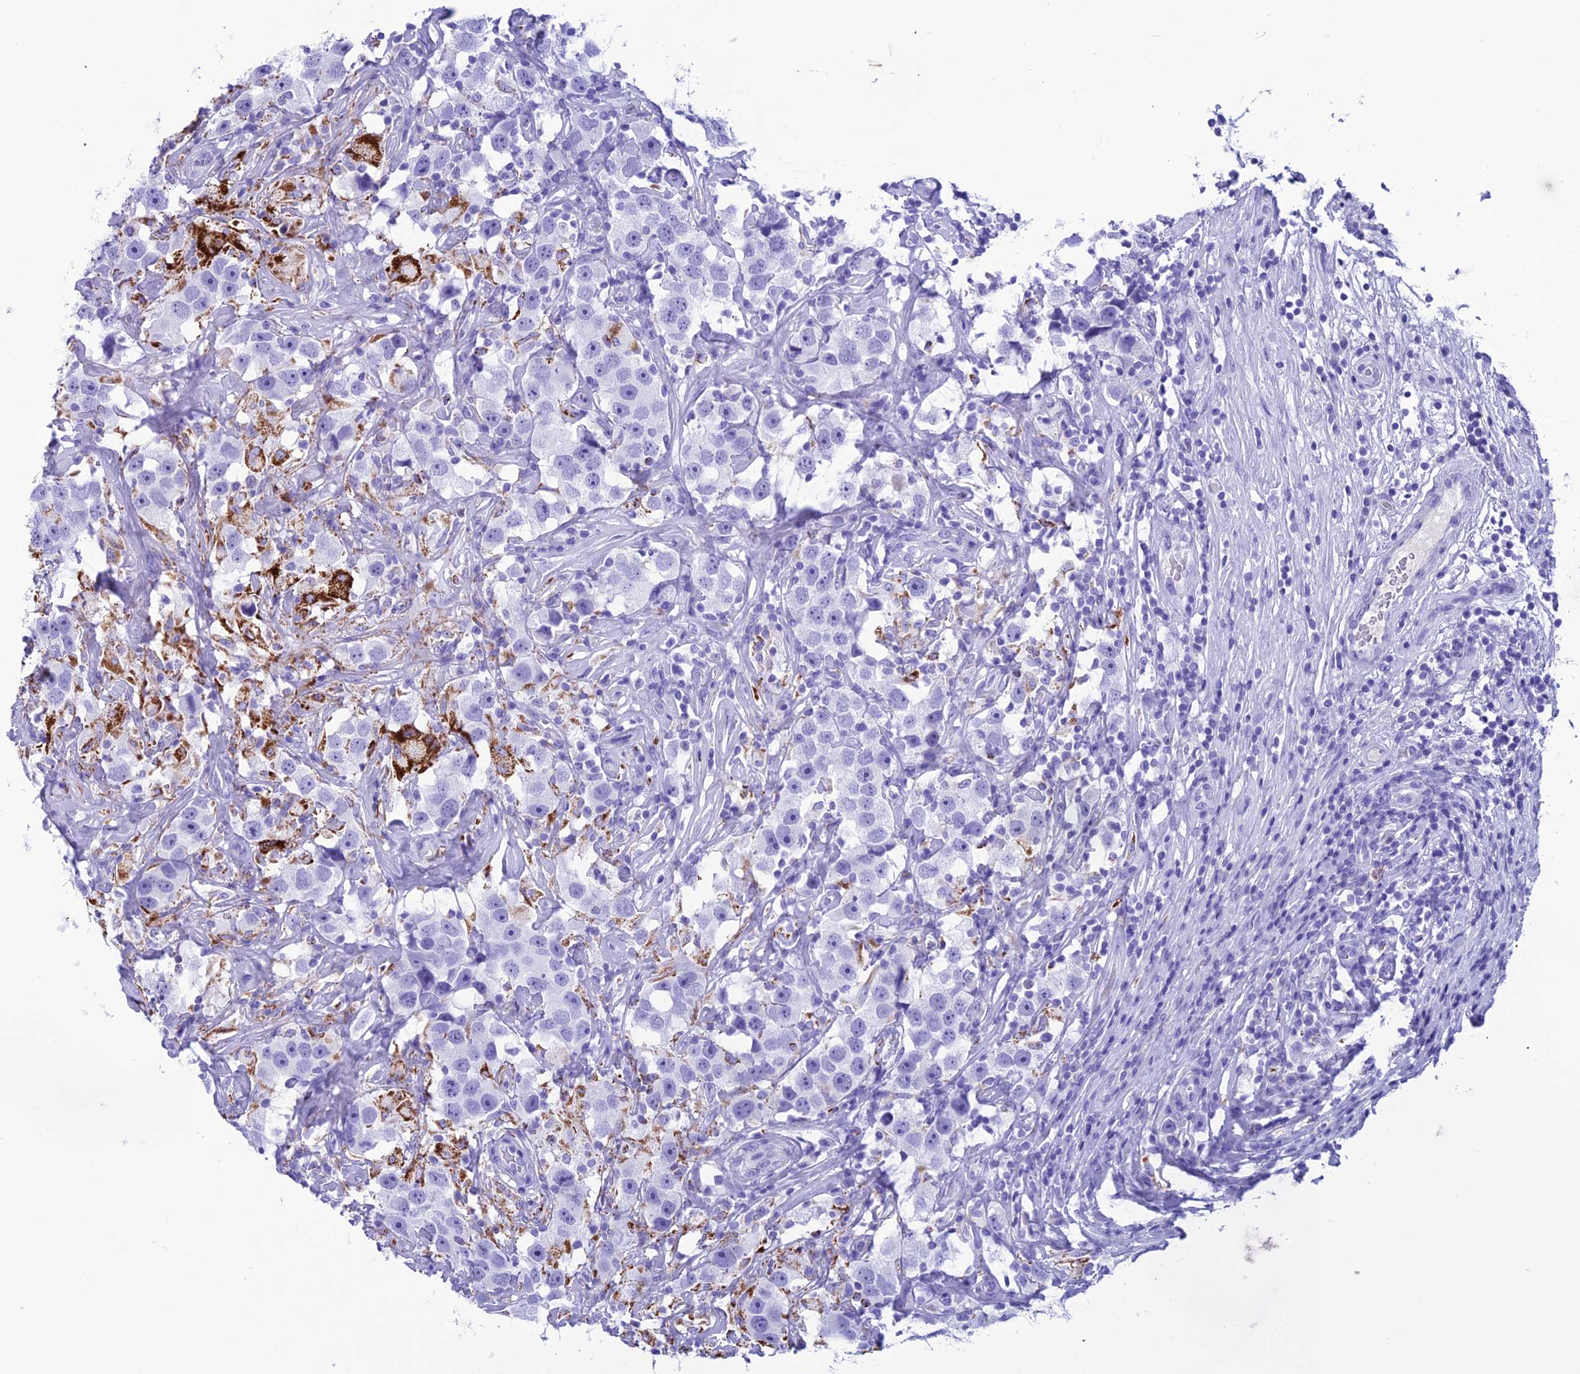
{"staining": {"intensity": "strong", "quantity": "<25%", "location": "cytoplasmic/membranous"}, "tissue": "testis cancer", "cell_type": "Tumor cells", "image_type": "cancer", "snomed": [{"axis": "morphology", "description": "Seminoma, NOS"}, {"axis": "topography", "description": "Testis"}], "caption": "Protein staining displays strong cytoplasmic/membranous expression in approximately <25% of tumor cells in testis cancer.", "gene": "TRAM1L1", "patient": {"sex": "male", "age": 49}}